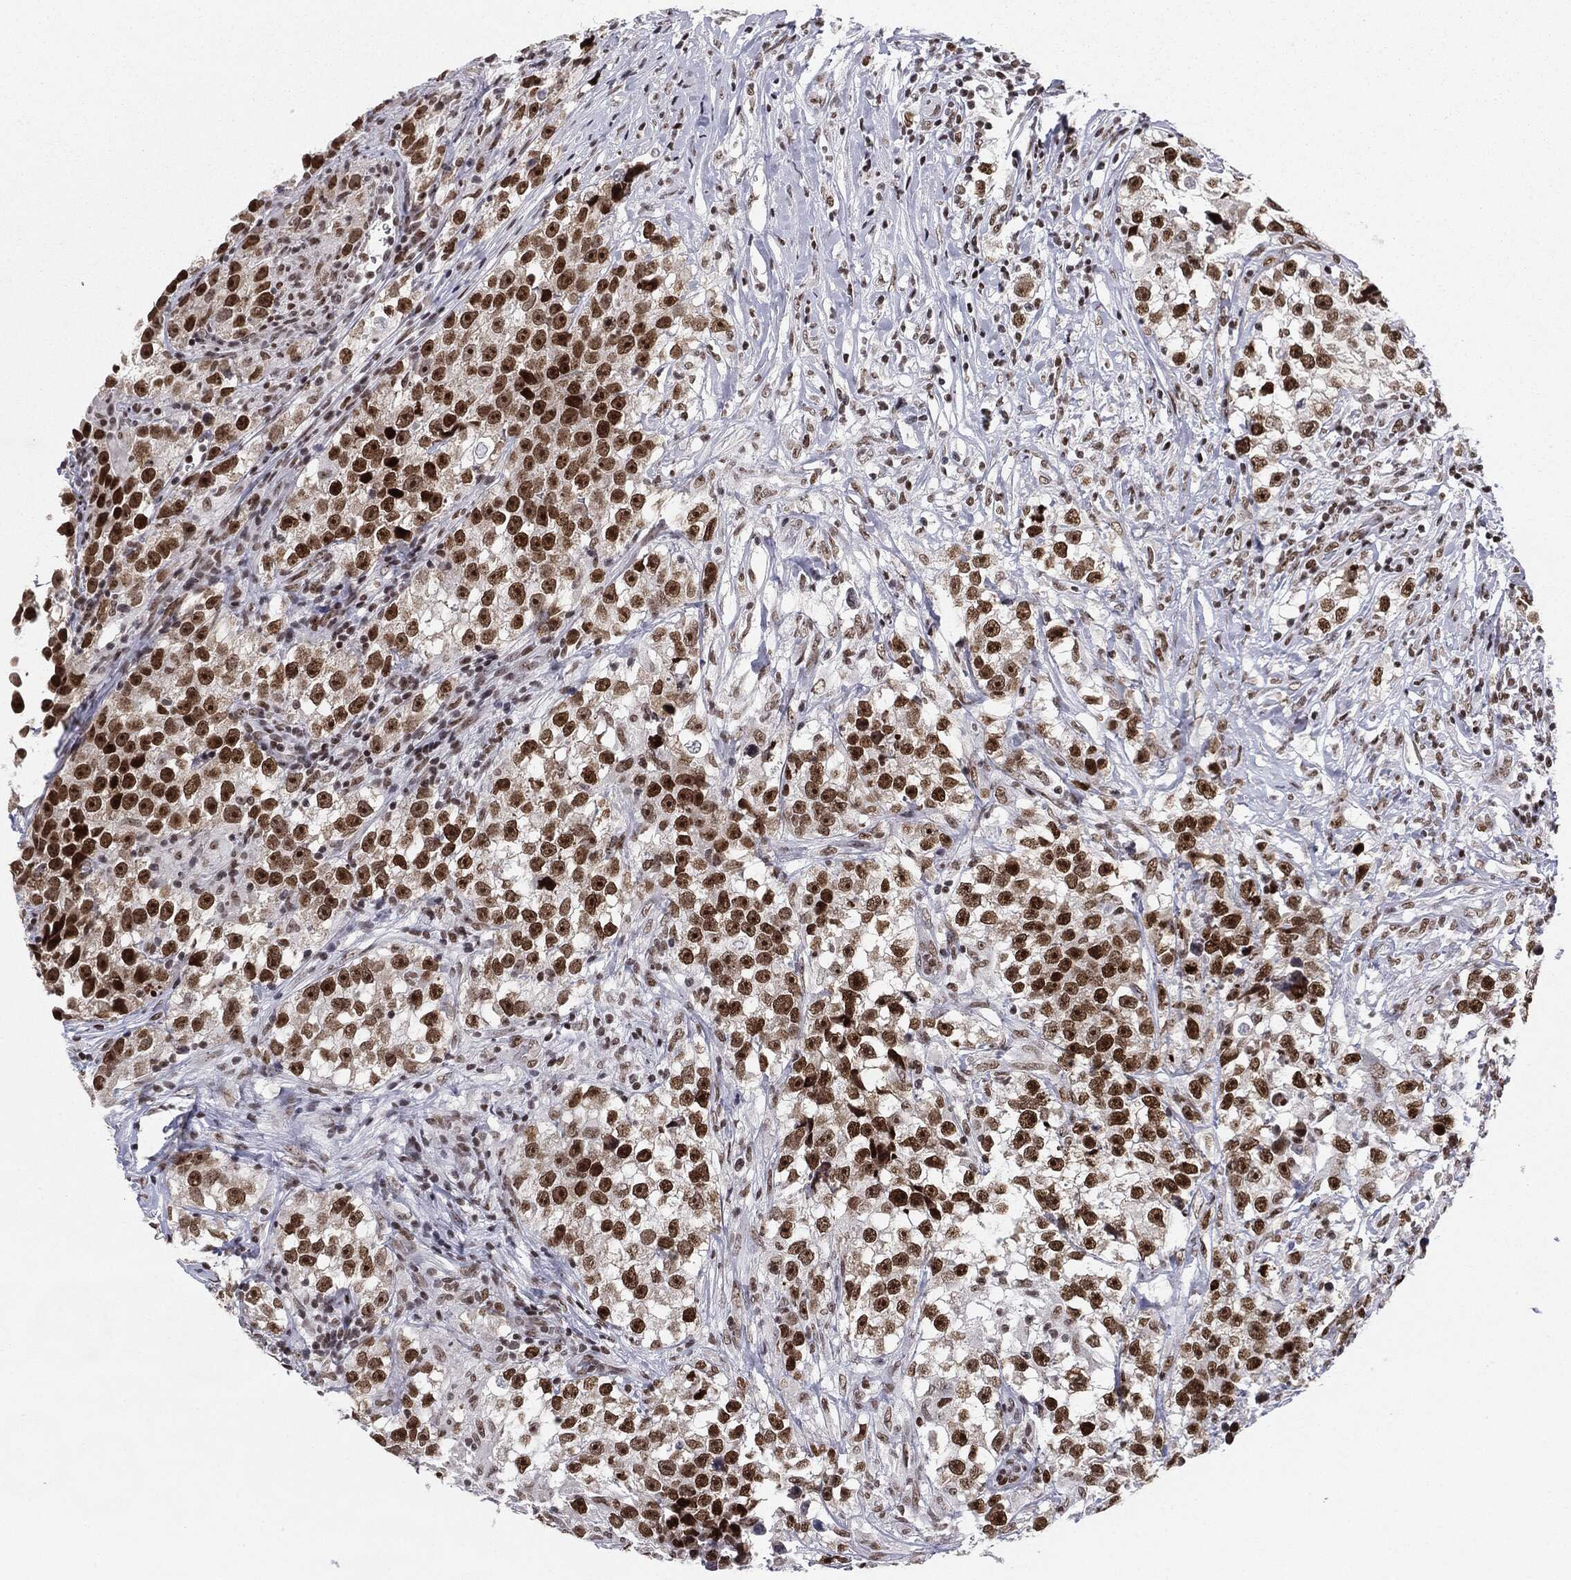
{"staining": {"intensity": "strong", "quantity": ">75%", "location": "nuclear"}, "tissue": "testis cancer", "cell_type": "Tumor cells", "image_type": "cancer", "snomed": [{"axis": "morphology", "description": "Seminoma, NOS"}, {"axis": "topography", "description": "Testis"}], "caption": "Tumor cells show high levels of strong nuclear positivity in about >75% of cells in testis seminoma.", "gene": "MDC1", "patient": {"sex": "male", "age": 46}}